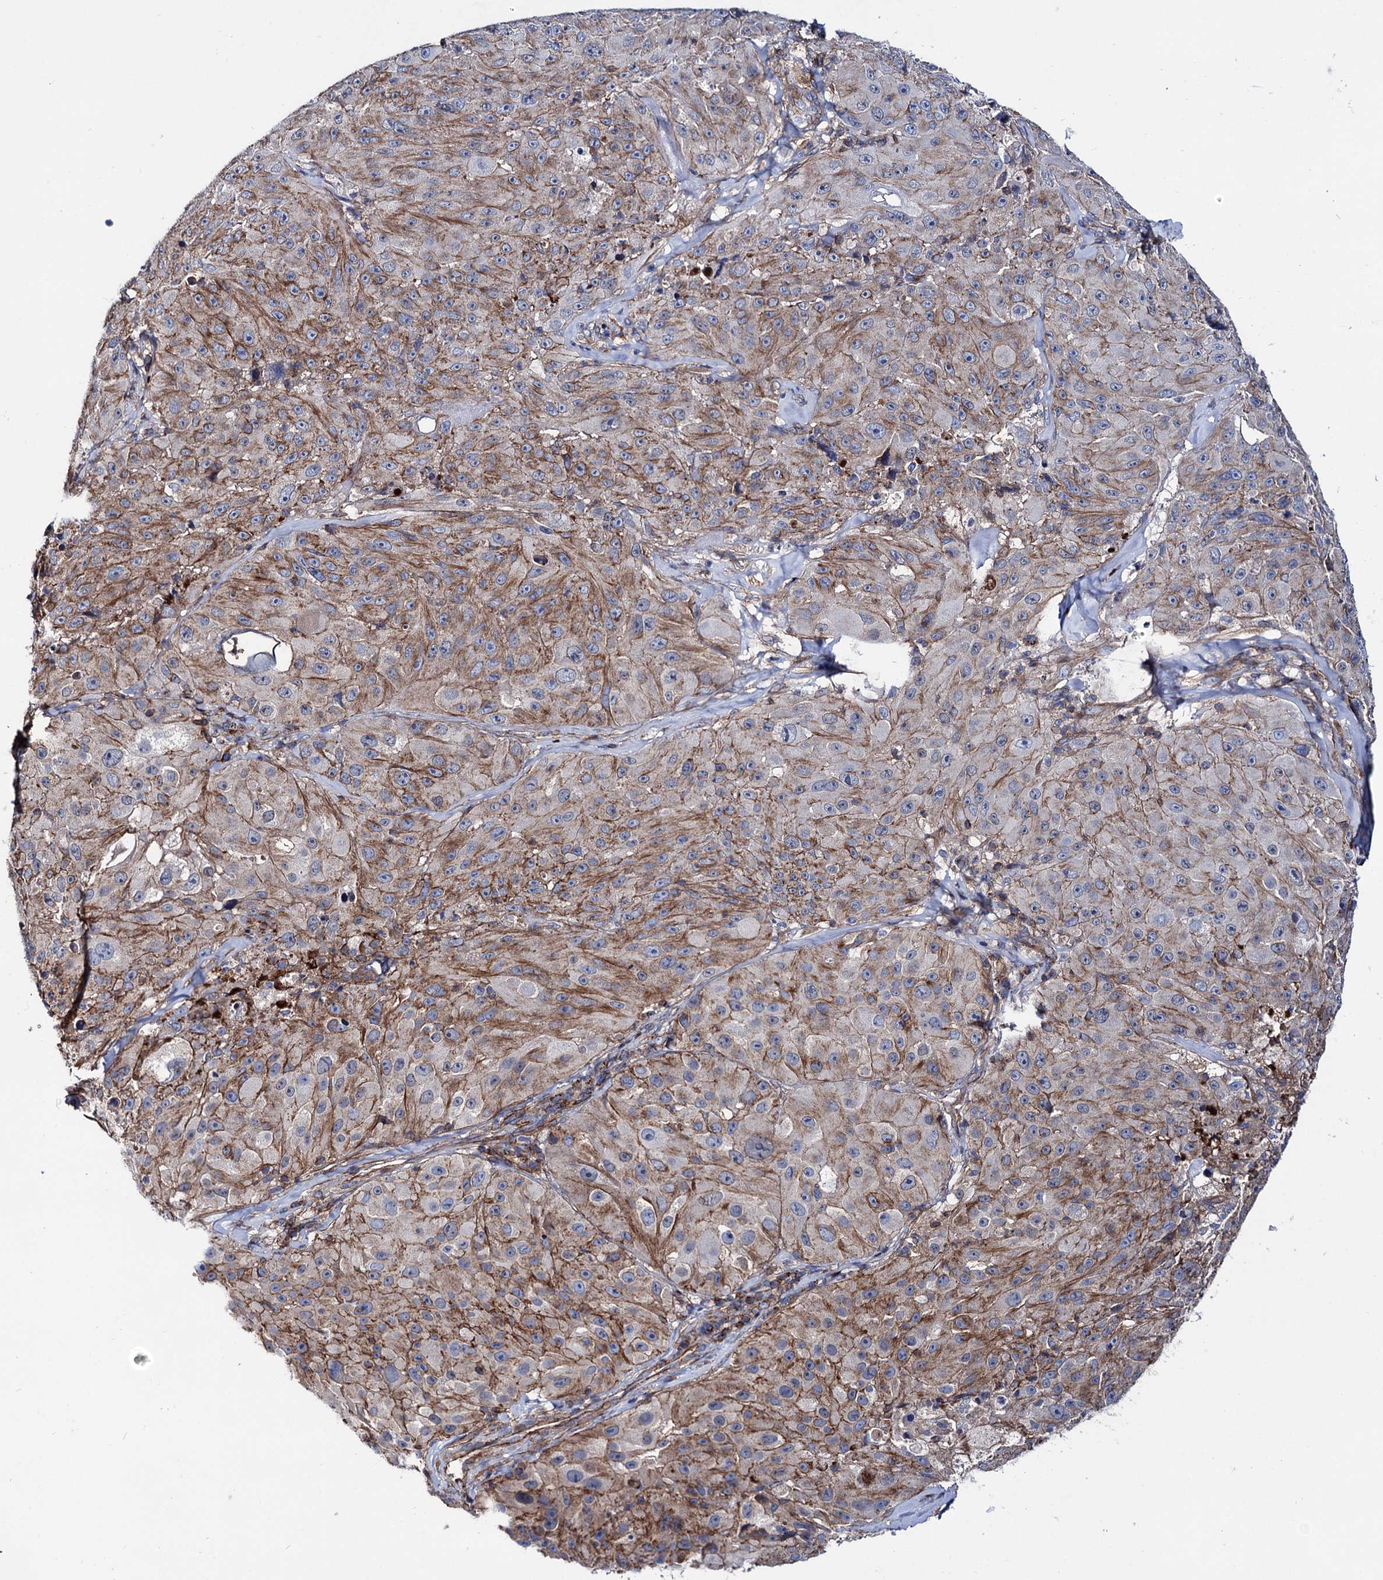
{"staining": {"intensity": "moderate", "quantity": "25%-75%", "location": "cytoplasmic/membranous"}, "tissue": "melanoma", "cell_type": "Tumor cells", "image_type": "cancer", "snomed": [{"axis": "morphology", "description": "Malignant melanoma, Metastatic site"}, {"axis": "topography", "description": "Lymph node"}], "caption": "This micrograph demonstrates malignant melanoma (metastatic site) stained with immunohistochemistry to label a protein in brown. The cytoplasmic/membranous of tumor cells show moderate positivity for the protein. Nuclei are counter-stained blue.", "gene": "DEF6", "patient": {"sex": "male", "age": 62}}